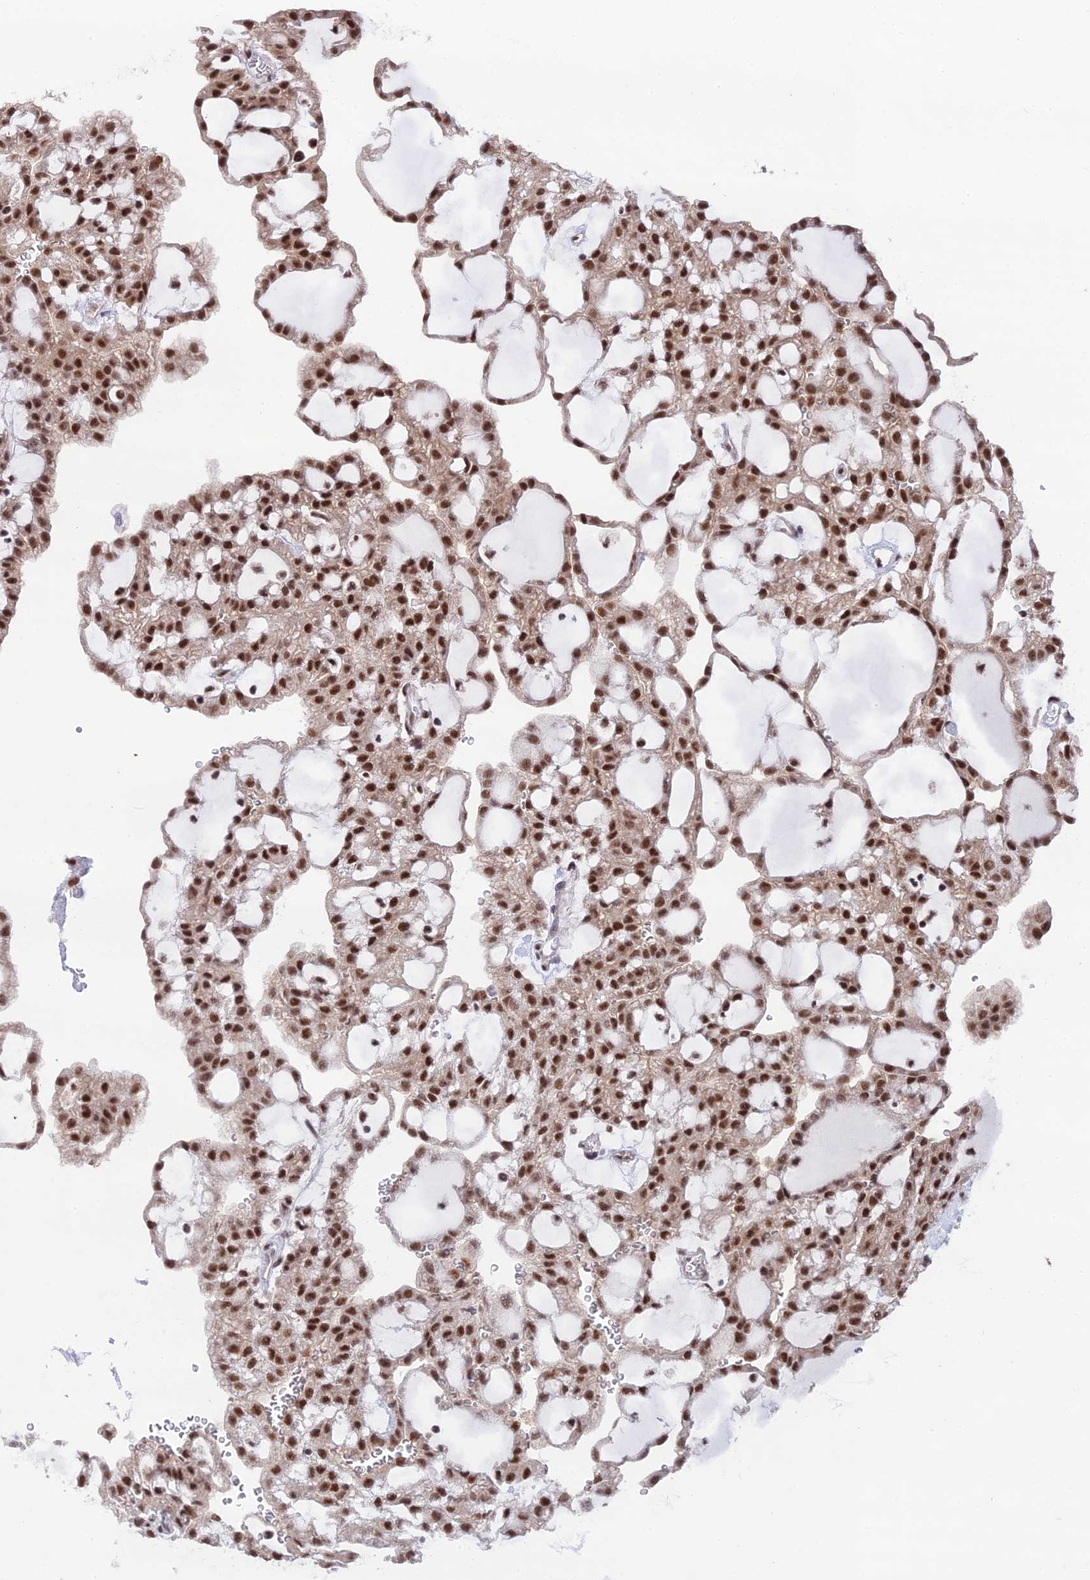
{"staining": {"intensity": "moderate", "quantity": ">75%", "location": "nuclear"}, "tissue": "renal cancer", "cell_type": "Tumor cells", "image_type": "cancer", "snomed": [{"axis": "morphology", "description": "Adenocarcinoma, NOS"}, {"axis": "topography", "description": "Kidney"}], "caption": "Moderate nuclear protein staining is identified in approximately >75% of tumor cells in adenocarcinoma (renal).", "gene": "THOC7", "patient": {"sex": "male", "age": 63}}